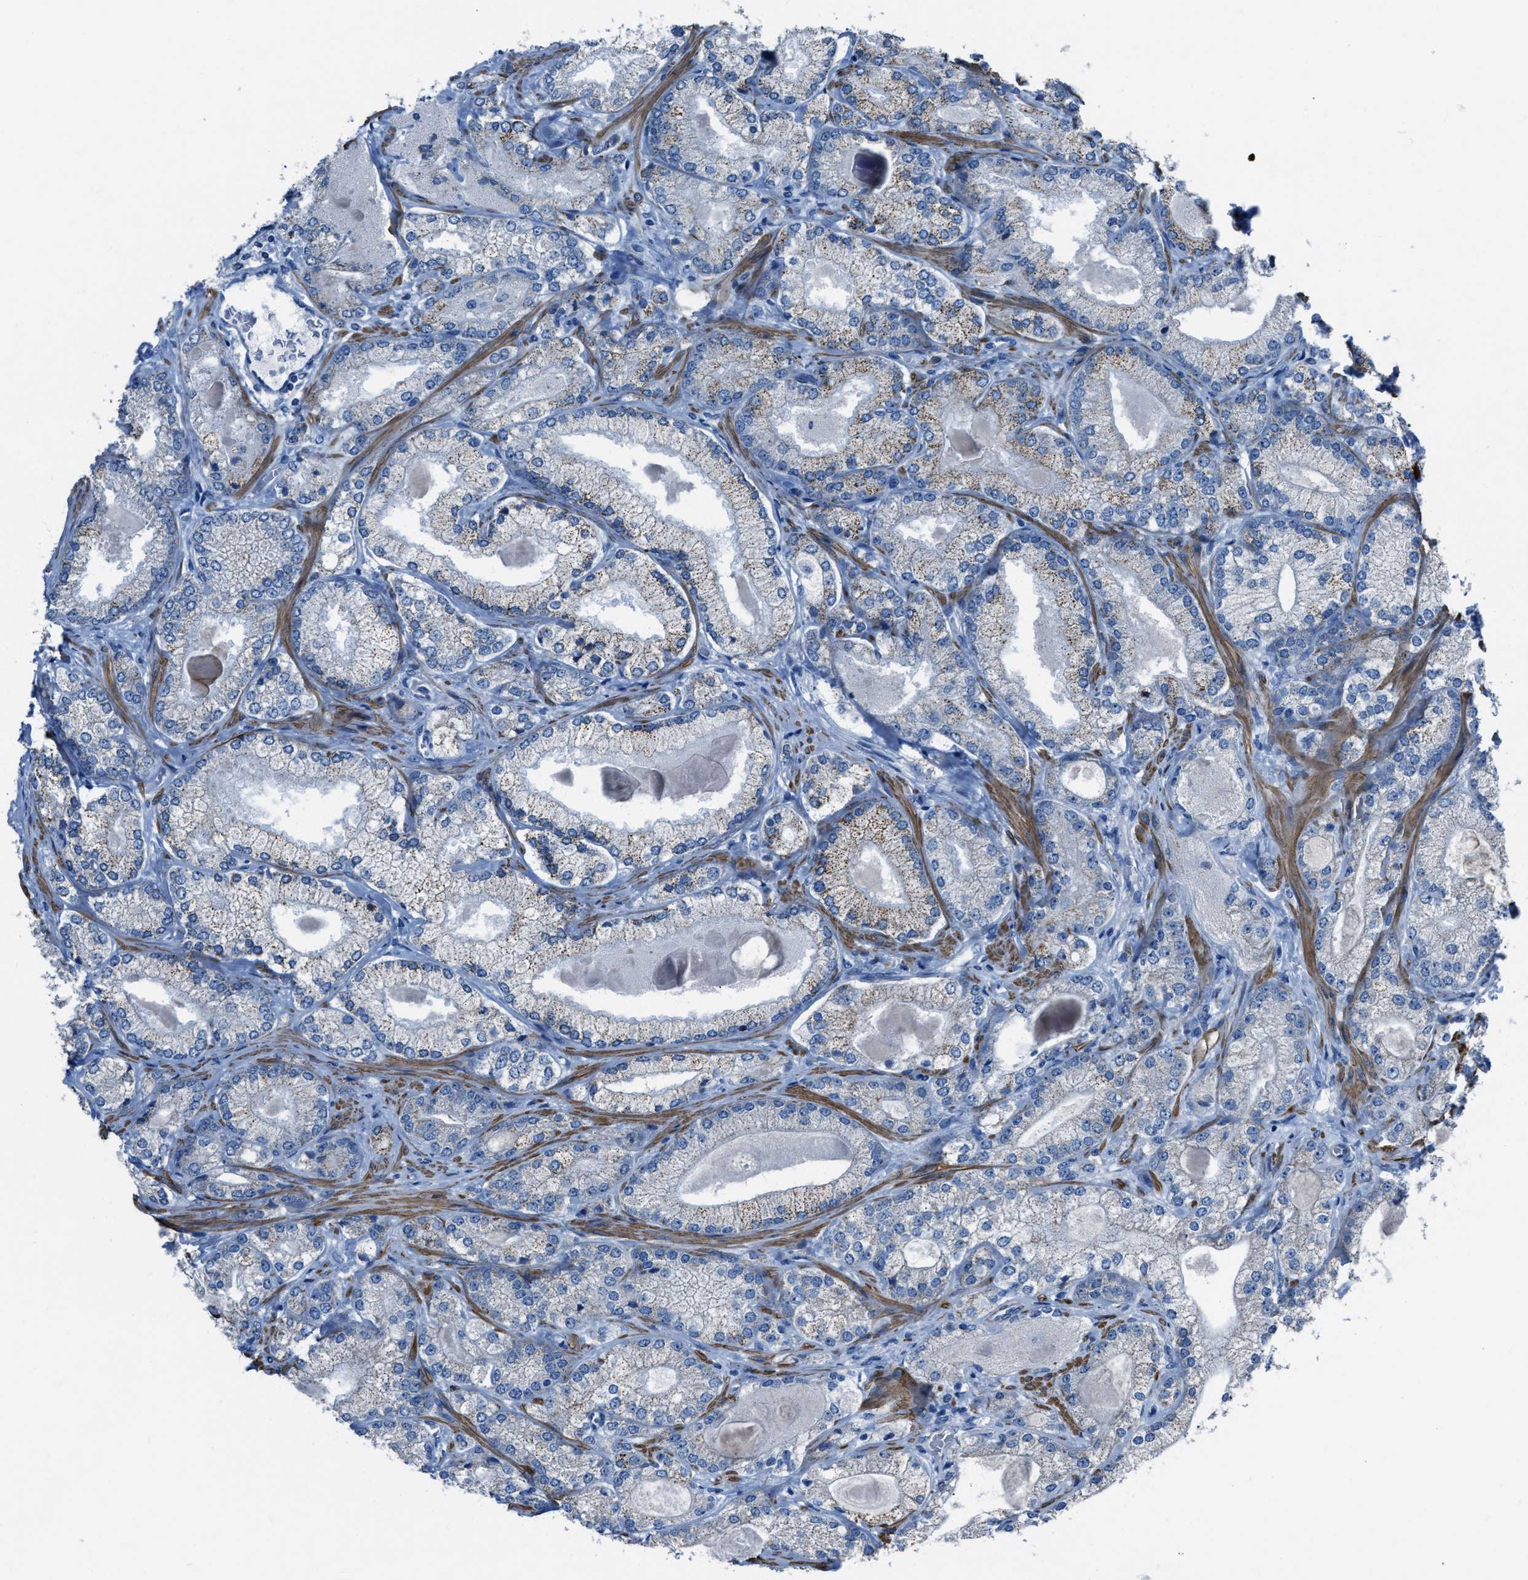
{"staining": {"intensity": "weak", "quantity": "25%-75%", "location": "cytoplasmic/membranous"}, "tissue": "prostate cancer", "cell_type": "Tumor cells", "image_type": "cancer", "snomed": [{"axis": "morphology", "description": "Adenocarcinoma, Low grade"}, {"axis": "topography", "description": "Prostate"}], "caption": "A brown stain labels weak cytoplasmic/membranous positivity of a protein in low-grade adenocarcinoma (prostate) tumor cells. (DAB (3,3'-diaminobenzidine) = brown stain, brightfield microscopy at high magnification).", "gene": "SPATC1L", "patient": {"sex": "male", "age": 65}}